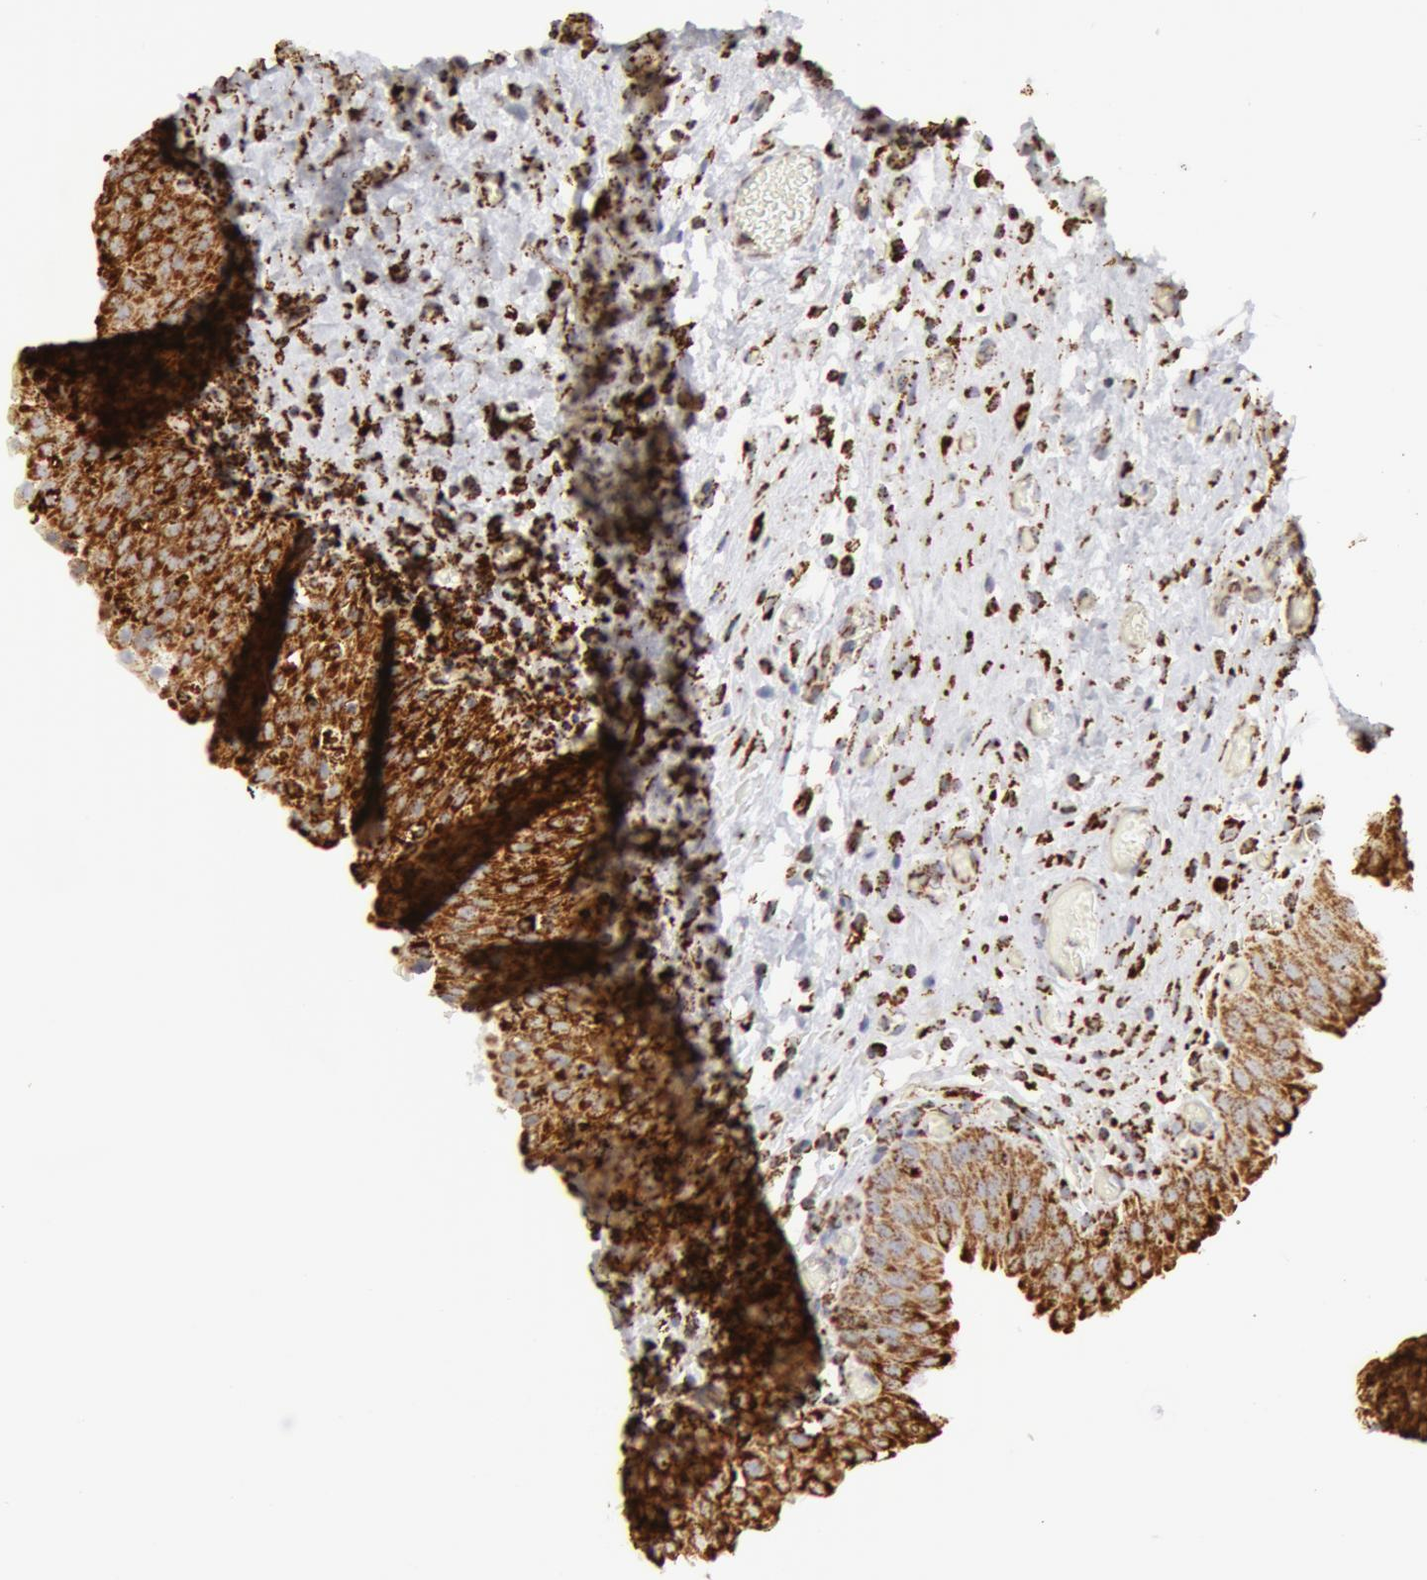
{"staining": {"intensity": "strong", "quantity": ">75%", "location": "cytoplasmic/membranous"}, "tissue": "urinary bladder", "cell_type": "Urothelial cells", "image_type": "normal", "snomed": [{"axis": "morphology", "description": "Normal tissue, NOS"}, {"axis": "topography", "description": "Urinary bladder"}], "caption": "Protein analysis of unremarkable urinary bladder demonstrates strong cytoplasmic/membranous positivity in about >75% of urothelial cells.", "gene": "ATP5F1B", "patient": {"sex": "male", "age": 51}}